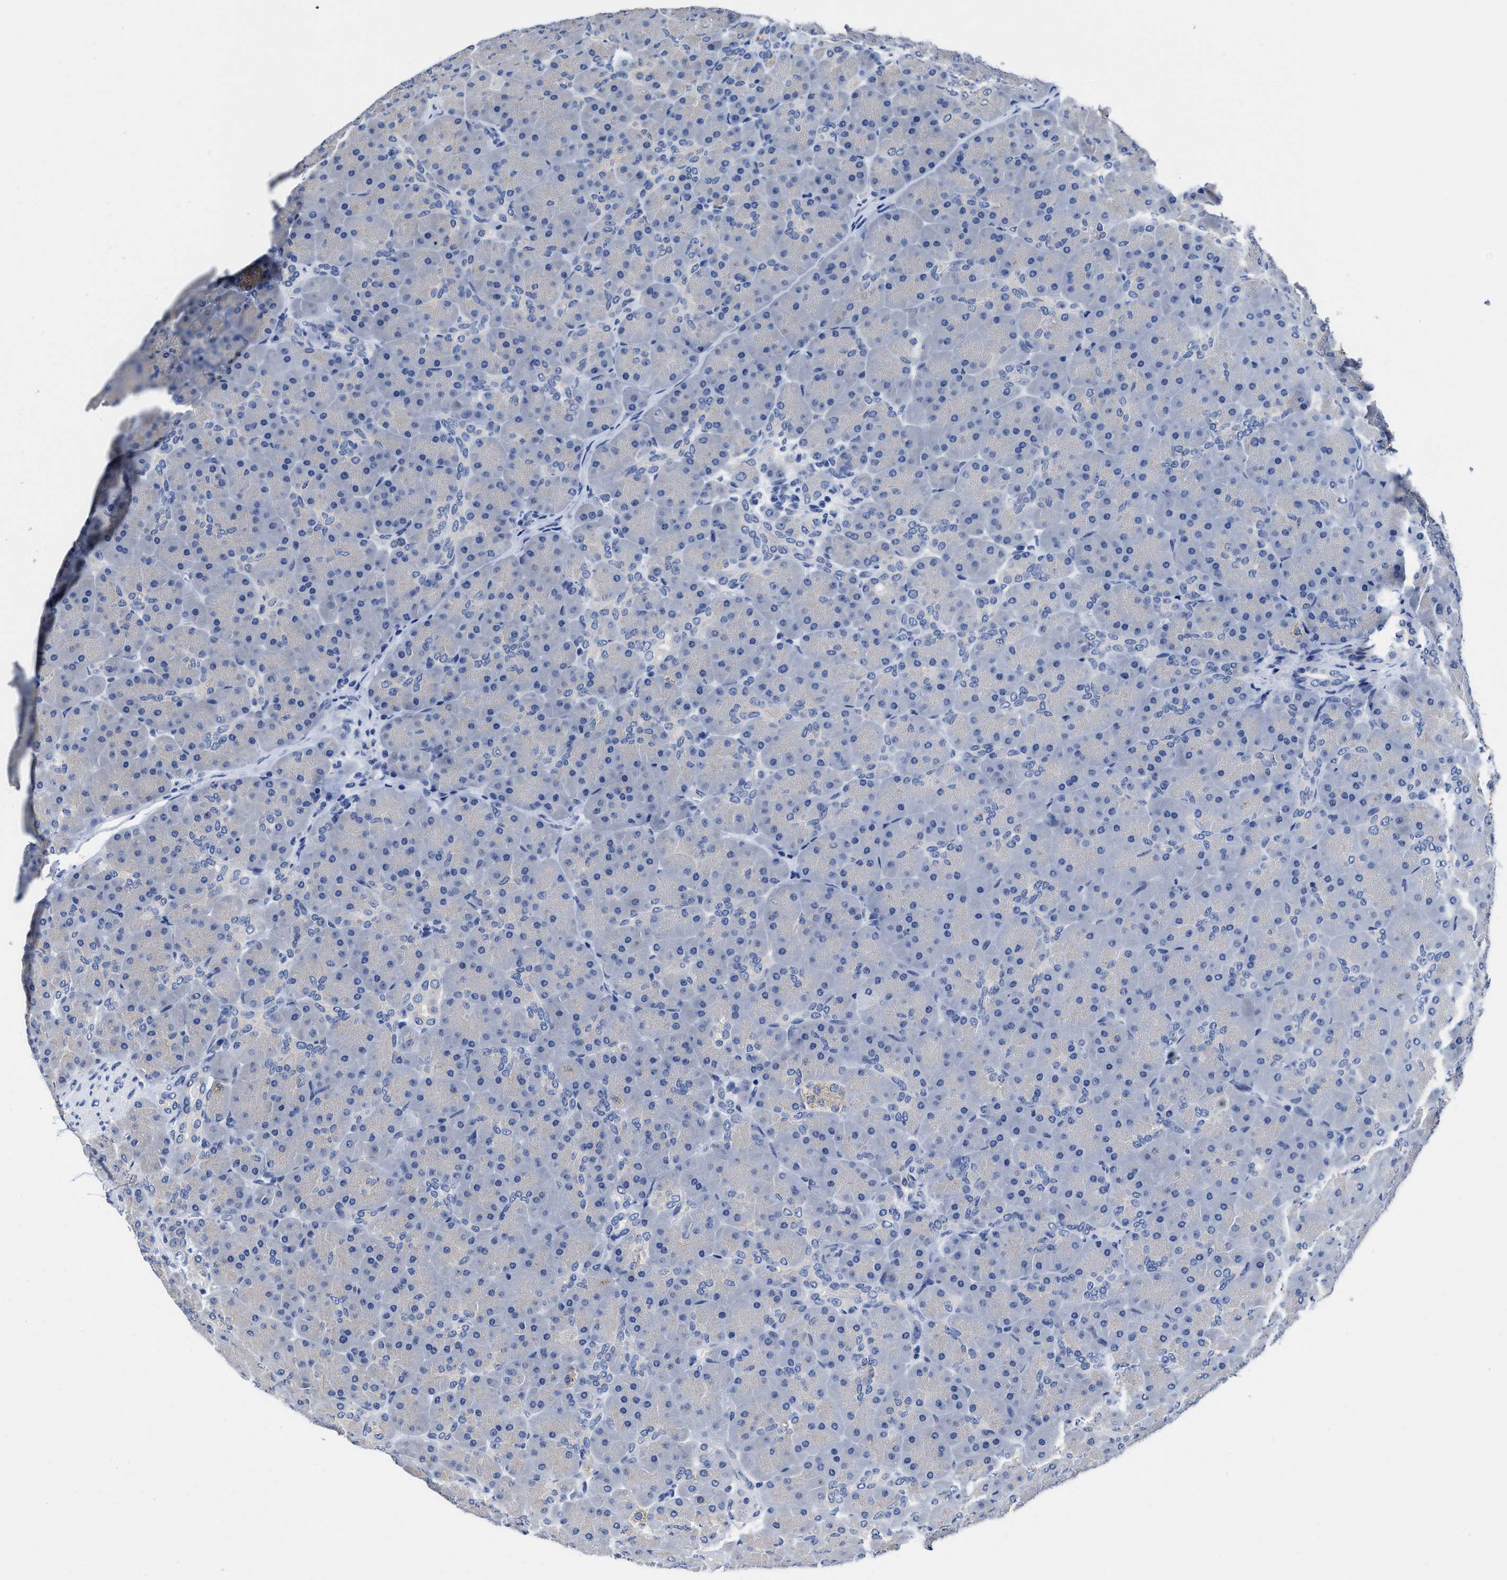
{"staining": {"intensity": "negative", "quantity": "none", "location": "none"}, "tissue": "pancreas", "cell_type": "Exocrine glandular cells", "image_type": "normal", "snomed": [{"axis": "morphology", "description": "Normal tissue, NOS"}, {"axis": "topography", "description": "Pancreas"}], "caption": "Exocrine glandular cells are negative for protein expression in benign human pancreas. (IHC, brightfield microscopy, high magnification).", "gene": "HOOK1", "patient": {"sex": "male", "age": 66}}